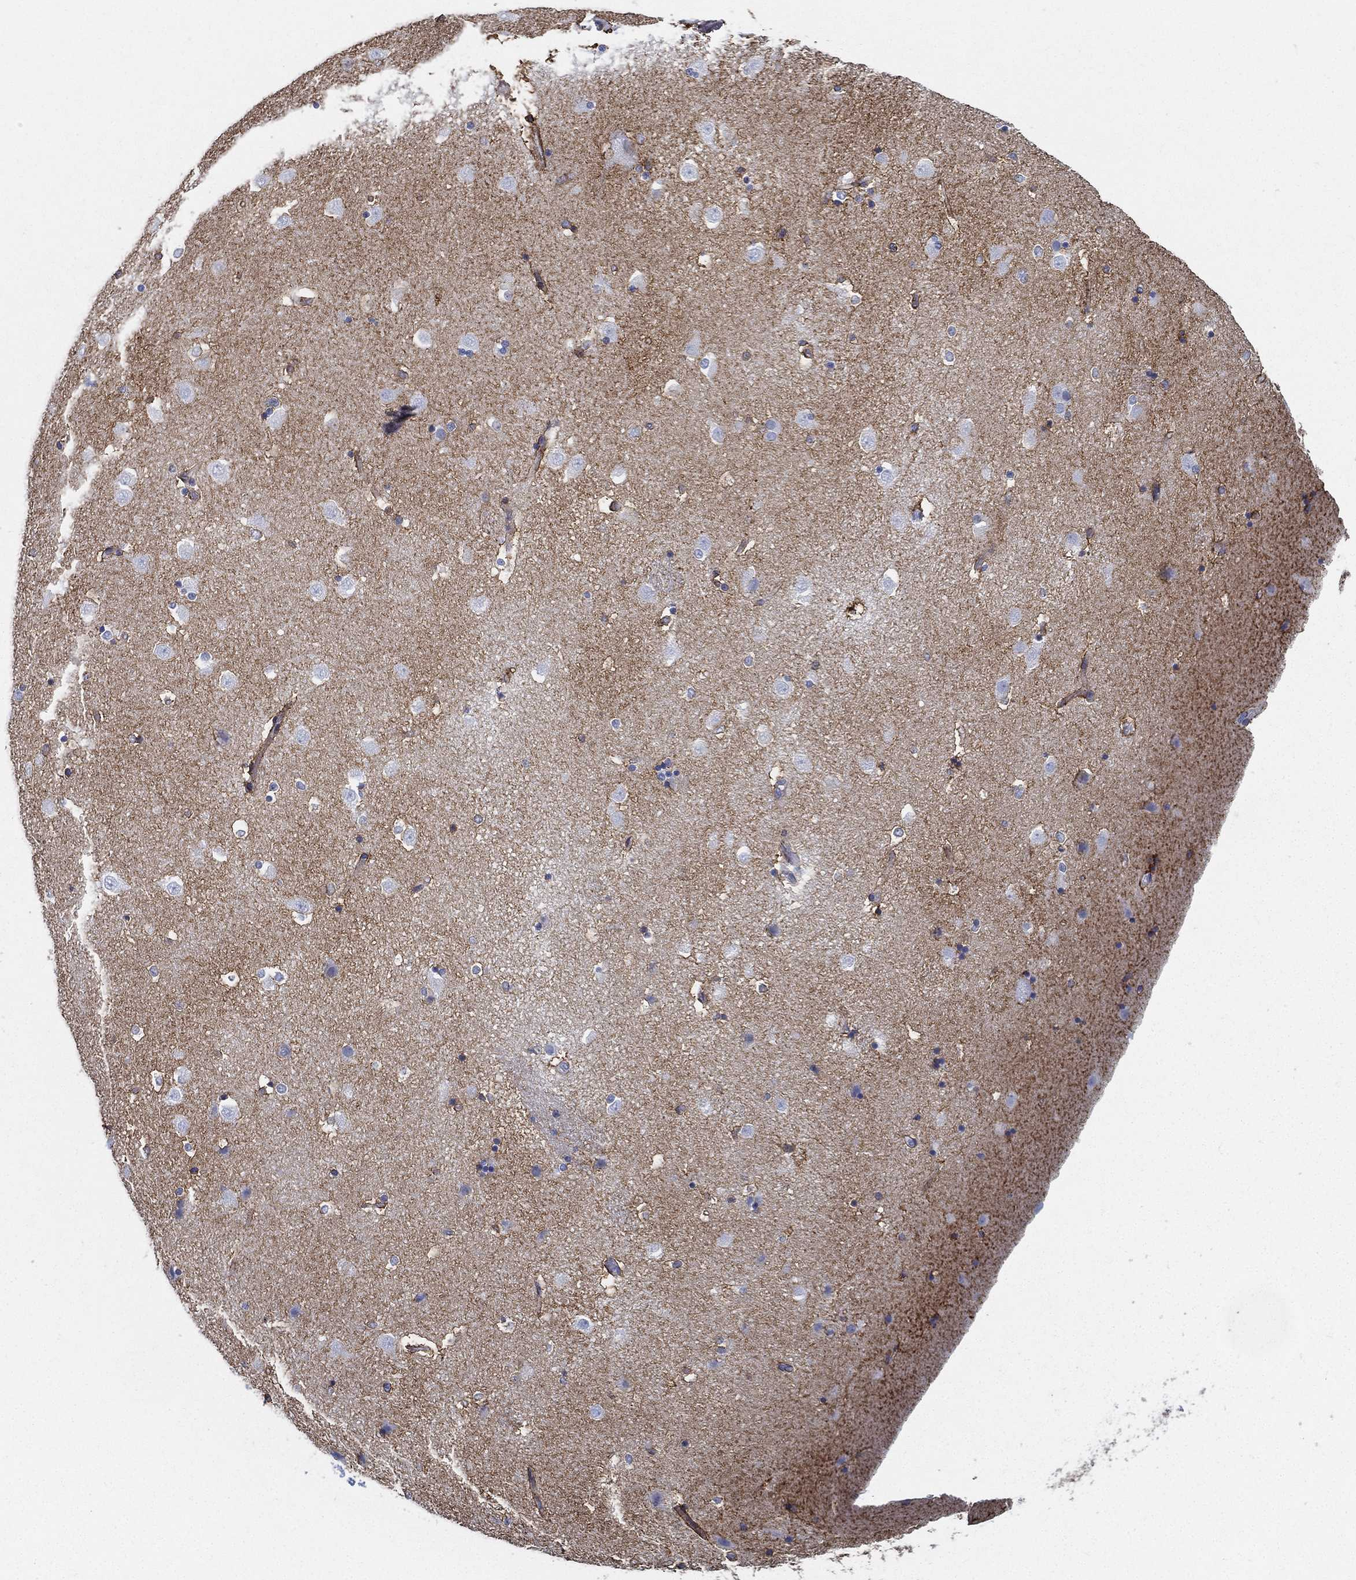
{"staining": {"intensity": "negative", "quantity": "none", "location": "none"}, "tissue": "caudate", "cell_type": "Glial cells", "image_type": "normal", "snomed": [{"axis": "morphology", "description": "Normal tissue, NOS"}, {"axis": "topography", "description": "Lateral ventricle wall"}], "caption": "A high-resolution histopathology image shows IHC staining of unremarkable caudate, which exhibits no significant positivity in glial cells. The staining was performed using DAB to visualize the protein expression in brown, while the nuclei were stained in blue with hematoxylin (Magnification: 20x).", "gene": "ATP1B2", "patient": {"sex": "male", "age": 51}}